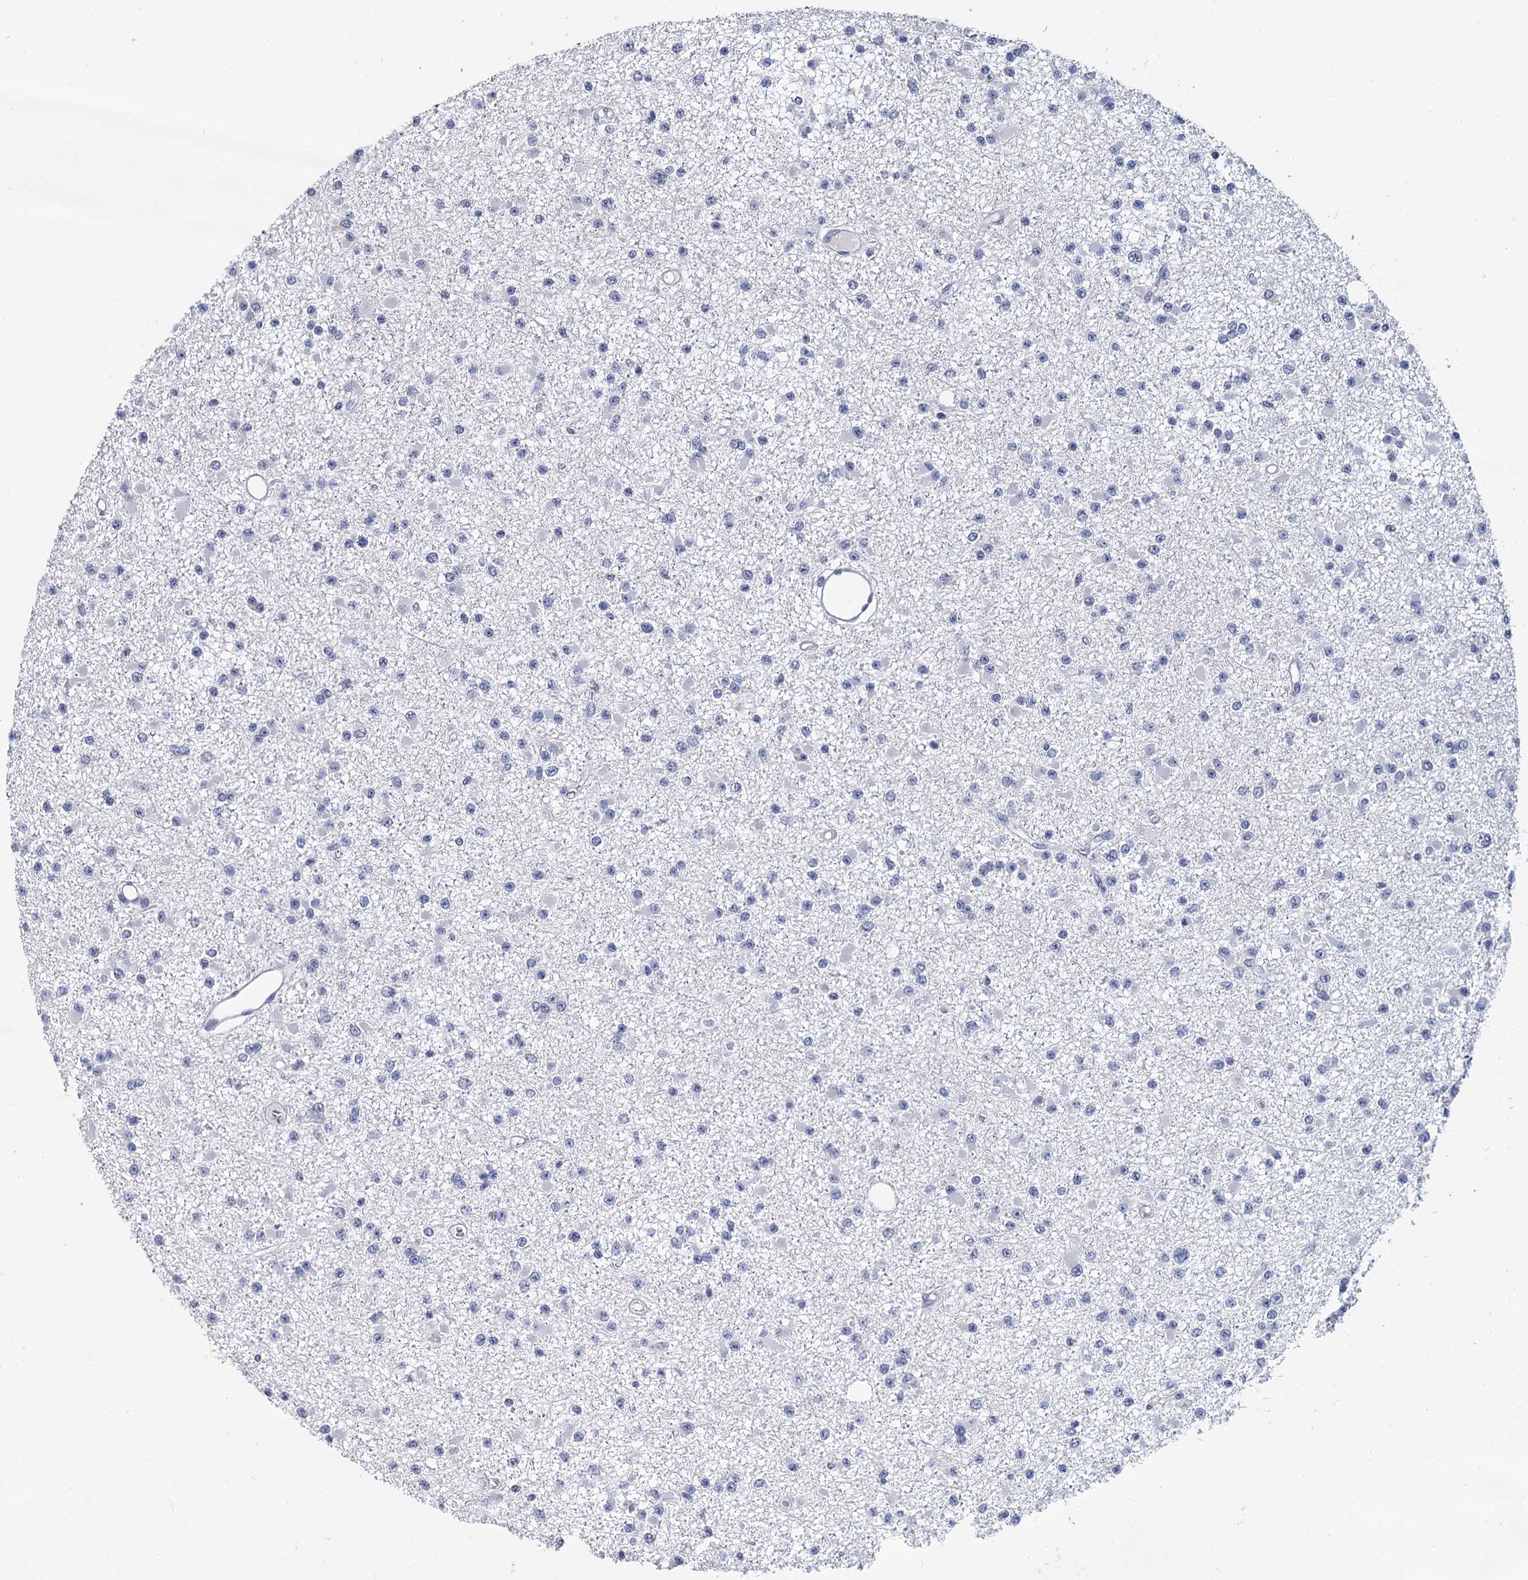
{"staining": {"intensity": "negative", "quantity": "none", "location": "none"}, "tissue": "glioma", "cell_type": "Tumor cells", "image_type": "cancer", "snomed": [{"axis": "morphology", "description": "Glioma, malignant, Low grade"}, {"axis": "topography", "description": "Brain"}], "caption": "An immunohistochemistry micrograph of glioma is shown. There is no staining in tumor cells of glioma.", "gene": "MAGEA4", "patient": {"sex": "female", "age": 22}}